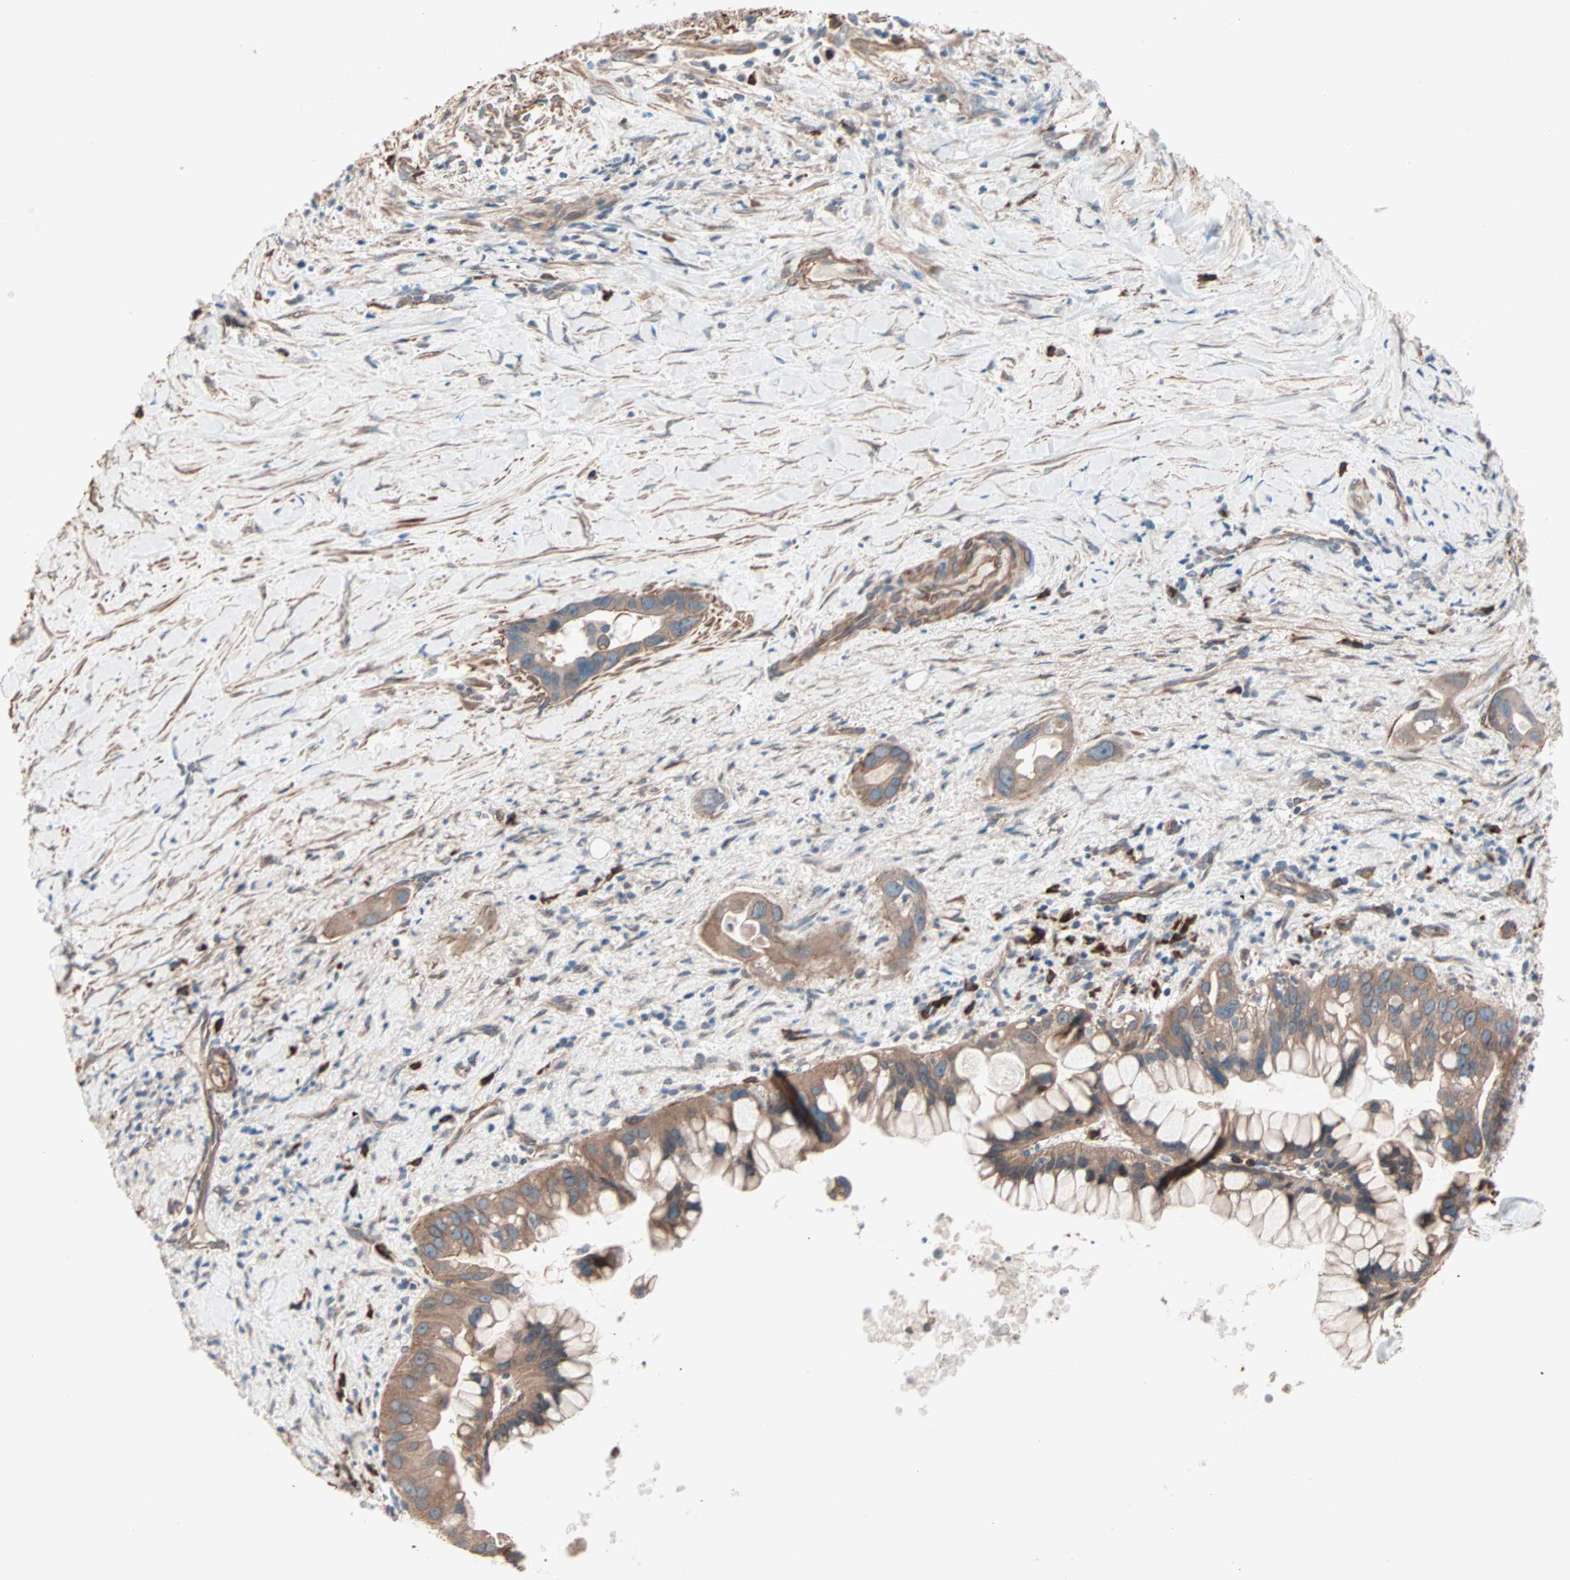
{"staining": {"intensity": "moderate", "quantity": ">75%", "location": "cytoplasmic/membranous"}, "tissue": "liver cancer", "cell_type": "Tumor cells", "image_type": "cancer", "snomed": [{"axis": "morphology", "description": "Cholangiocarcinoma"}, {"axis": "topography", "description": "Liver"}], "caption": "The histopathology image demonstrates staining of liver cholangiocarcinoma, revealing moderate cytoplasmic/membranous protein expression (brown color) within tumor cells.", "gene": "ALG5", "patient": {"sex": "female", "age": 65}}